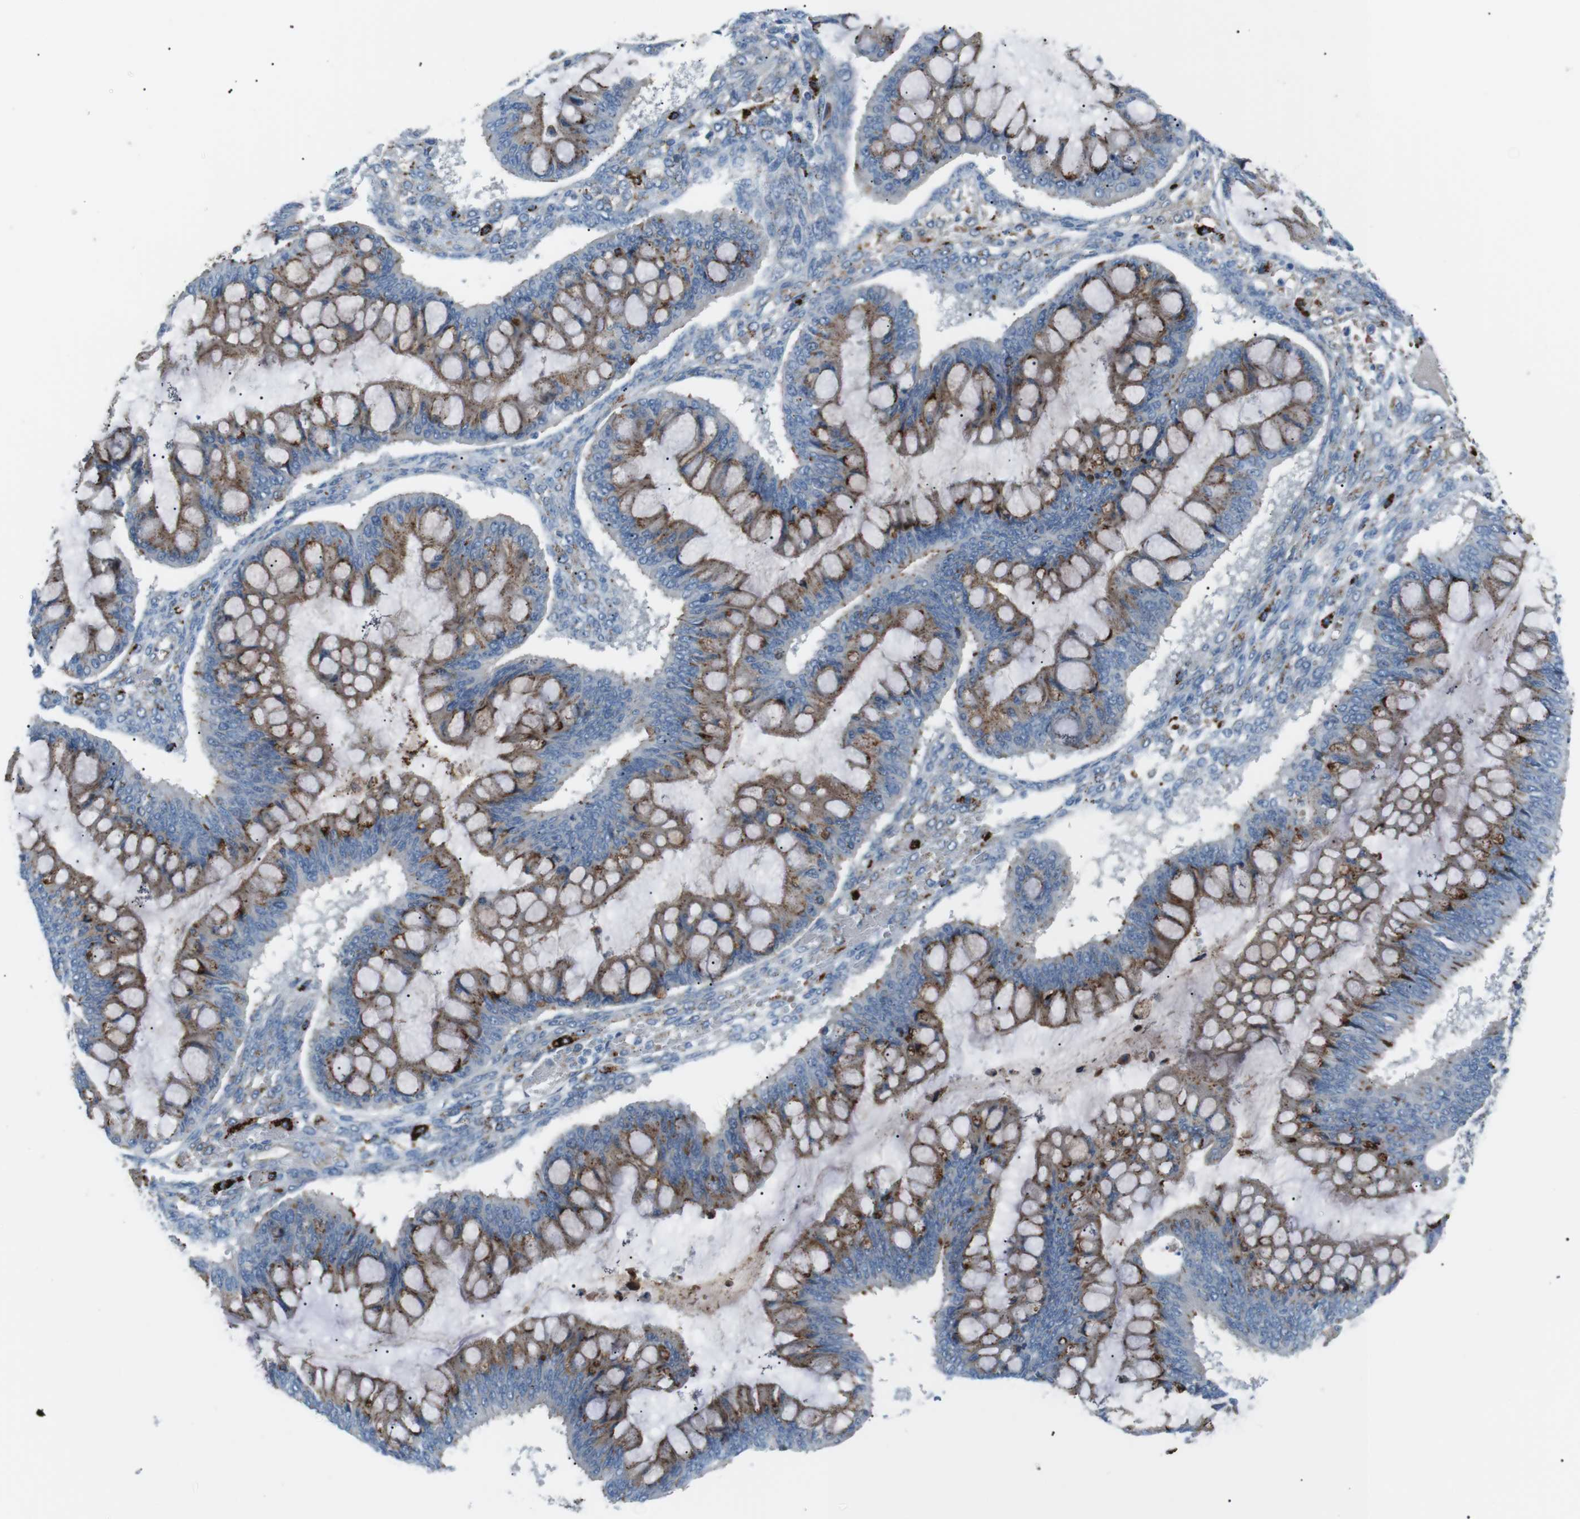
{"staining": {"intensity": "moderate", "quantity": ">75%", "location": "cytoplasmic/membranous"}, "tissue": "ovarian cancer", "cell_type": "Tumor cells", "image_type": "cancer", "snomed": [{"axis": "morphology", "description": "Cystadenocarcinoma, mucinous, NOS"}, {"axis": "topography", "description": "Ovary"}], "caption": "A brown stain labels moderate cytoplasmic/membranous positivity of a protein in ovarian mucinous cystadenocarcinoma tumor cells. The protein of interest is stained brown, and the nuclei are stained in blue (DAB IHC with brightfield microscopy, high magnification).", "gene": "B4GALNT2", "patient": {"sex": "female", "age": 73}}